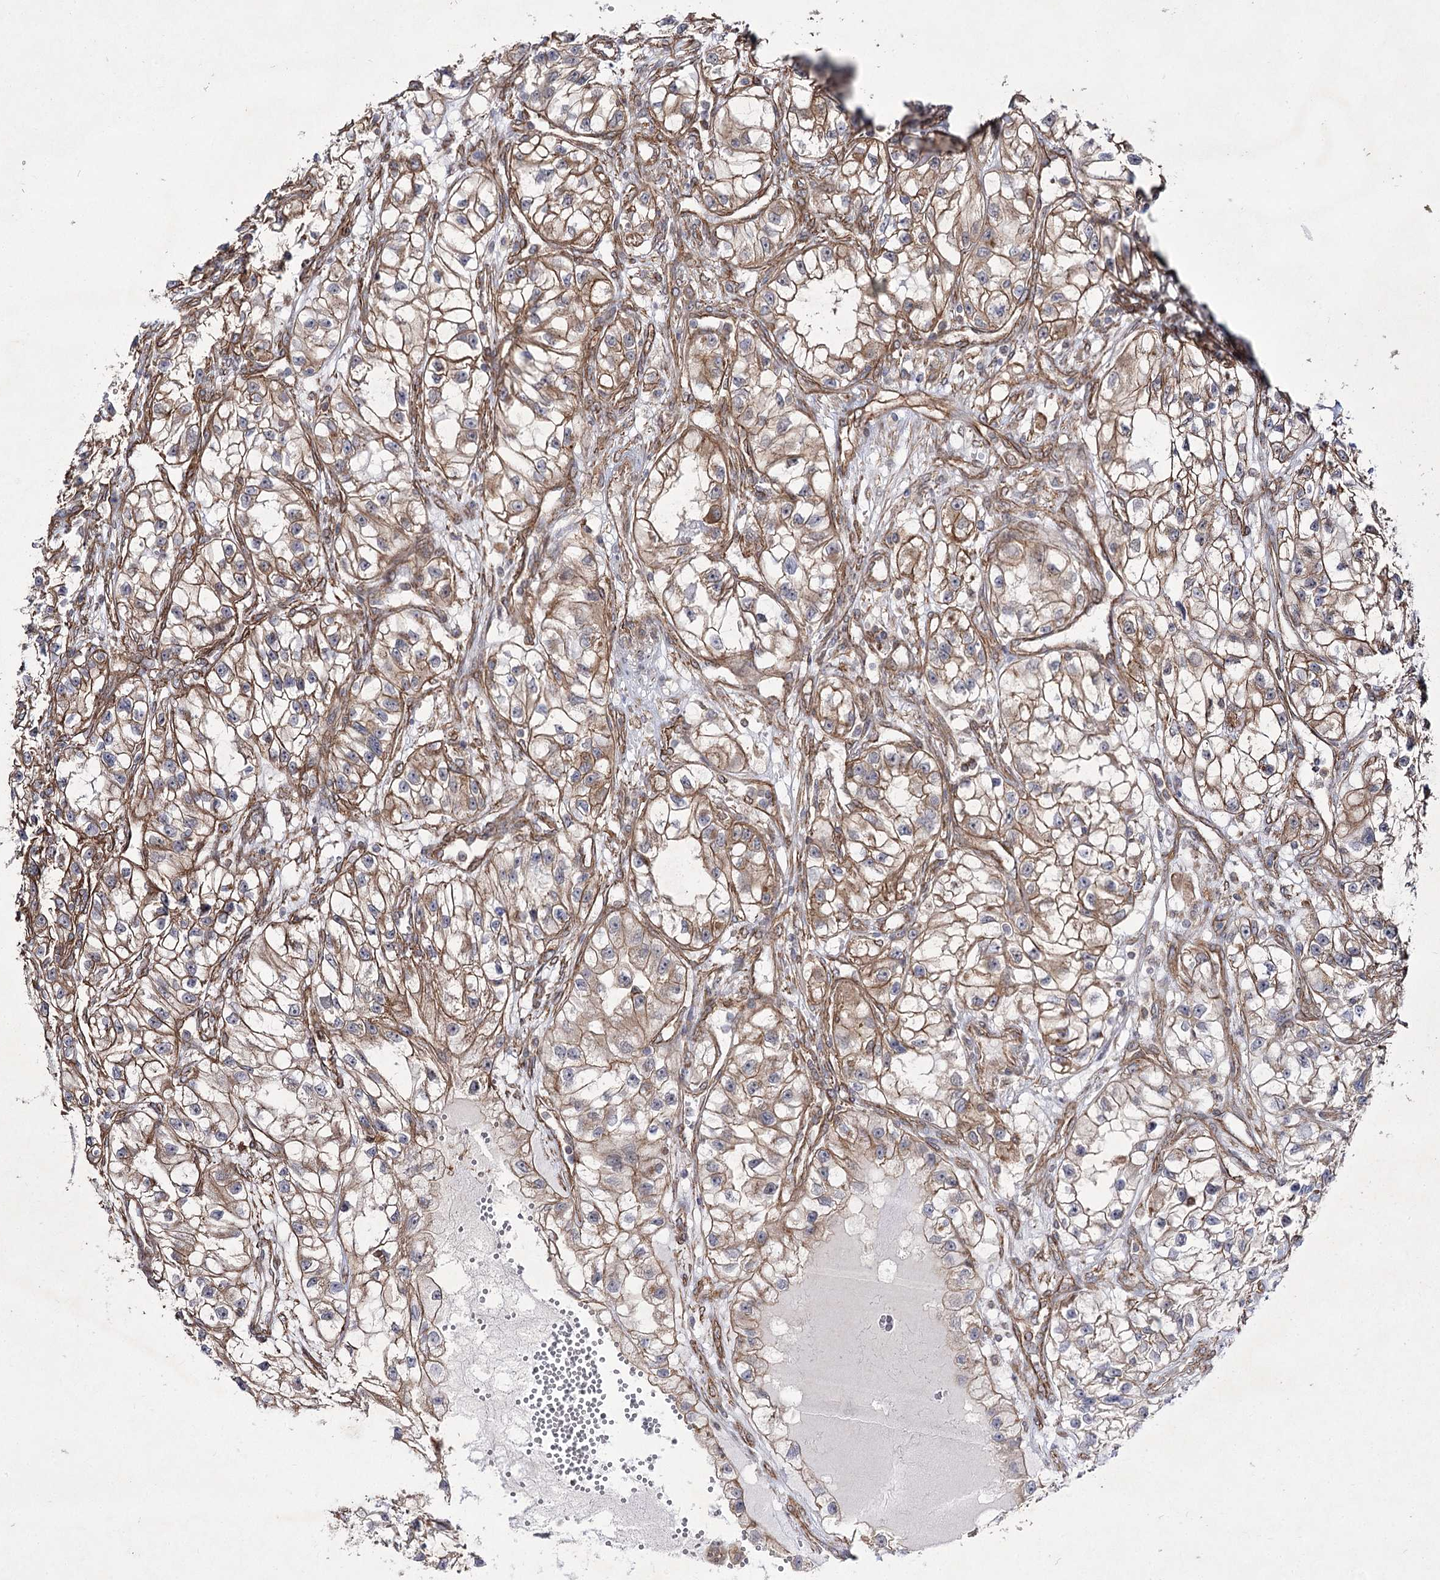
{"staining": {"intensity": "moderate", "quantity": ">75%", "location": "cytoplasmic/membranous"}, "tissue": "renal cancer", "cell_type": "Tumor cells", "image_type": "cancer", "snomed": [{"axis": "morphology", "description": "Adenocarcinoma, NOS"}, {"axis": "topography", "description": "Kidney"}], "caption": "High-magnification brightfield microscopy of renal adenocarcinoma stained with DAB (3,3'-diaminobenzidine) (brown) and counterstained with hematoxylin (blue). tumor cells exhibit moderate cytoplasmic/membranous expression is identified in about>75% of cells.", "gene": "SH3BP5L", "patient": {"sex": "female", "age": 57}}